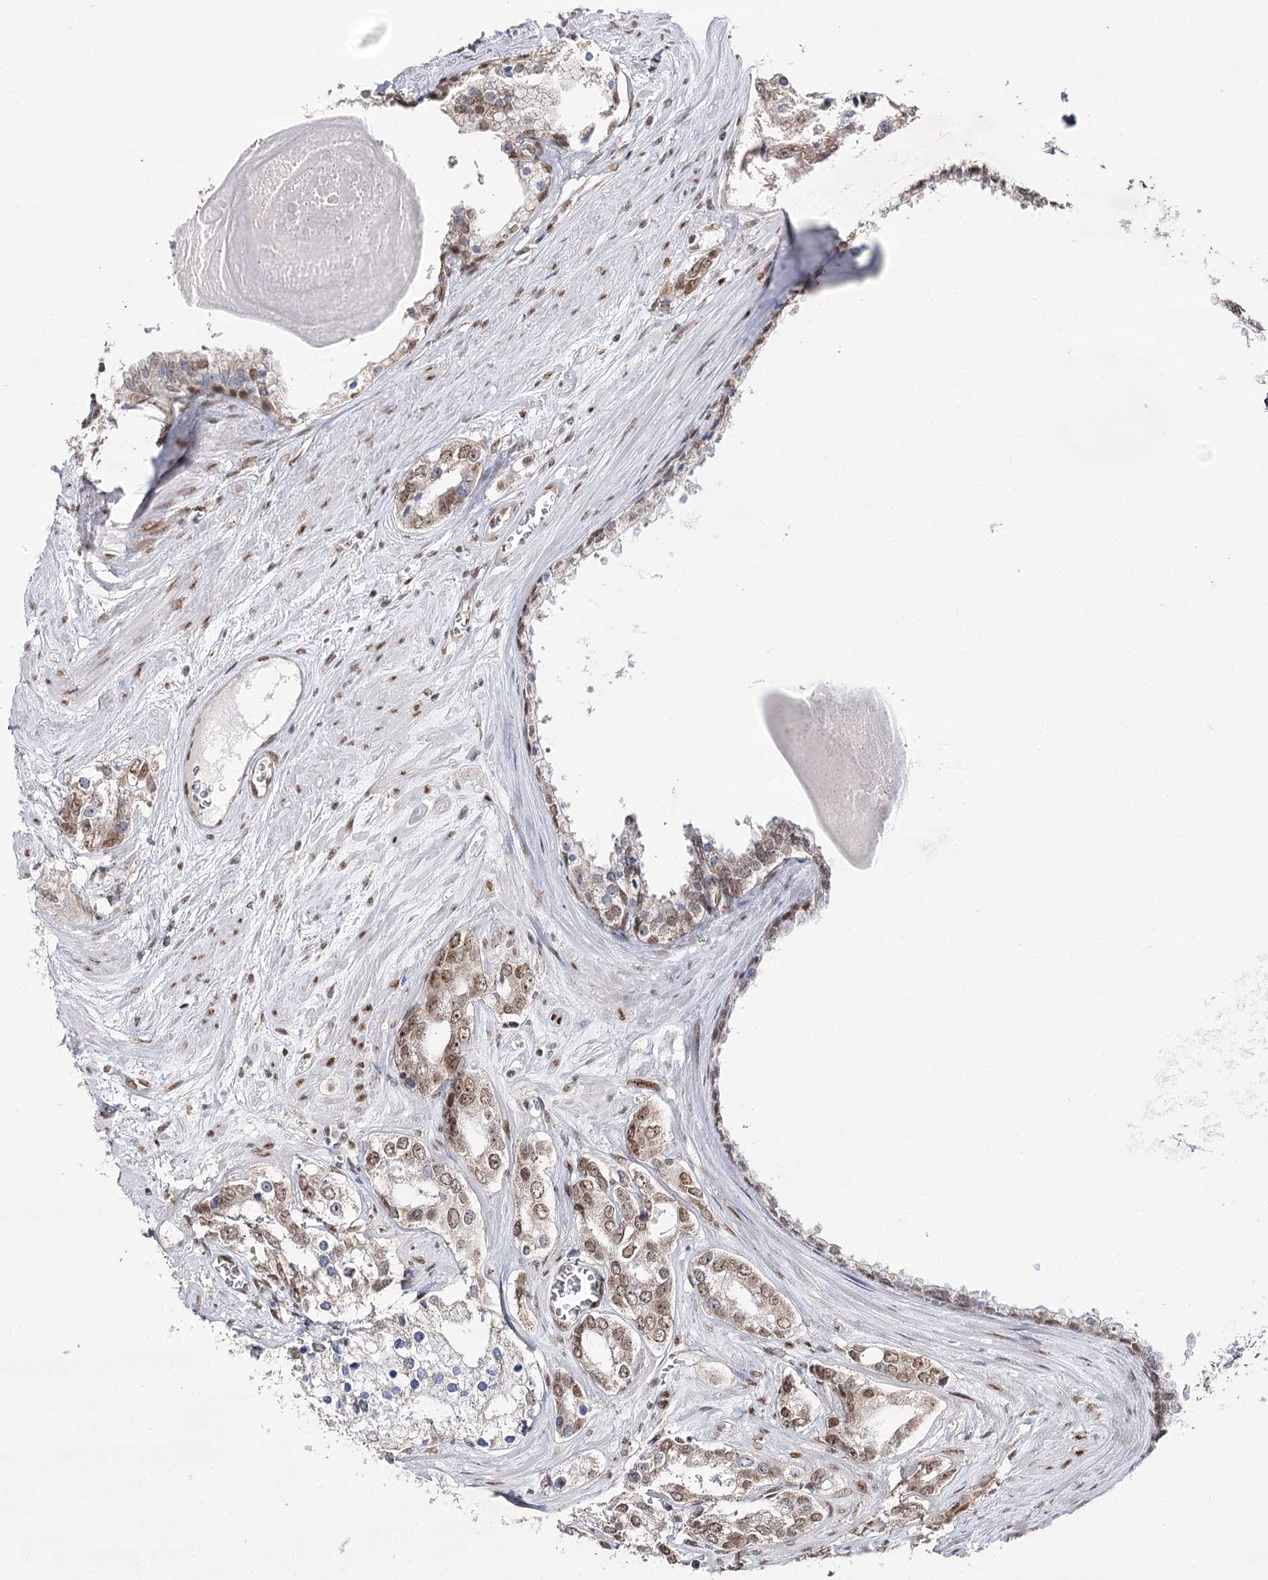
{"staining": {"intensity": "moderate", "quantity": ">75%", "location": "nuclear"}, "tissue": "prostate cancer", "cell_type": "Tumor cells", "image_type": "cancer", "snomed": [{"axis": "morphology", "description": "Adenocarcinoma, High grade"}, {"axis": "topography", "description": "Prostate"}], "caption": "DAB (3,3'-diaminobenzidine) immunohistochemical staining of human prostate cancer exhibits moderate nuclear protein expression in approximately >75% of tumor cells.", "gene": "VGLL4", "patient": {"sex": "male", "age": 66}}